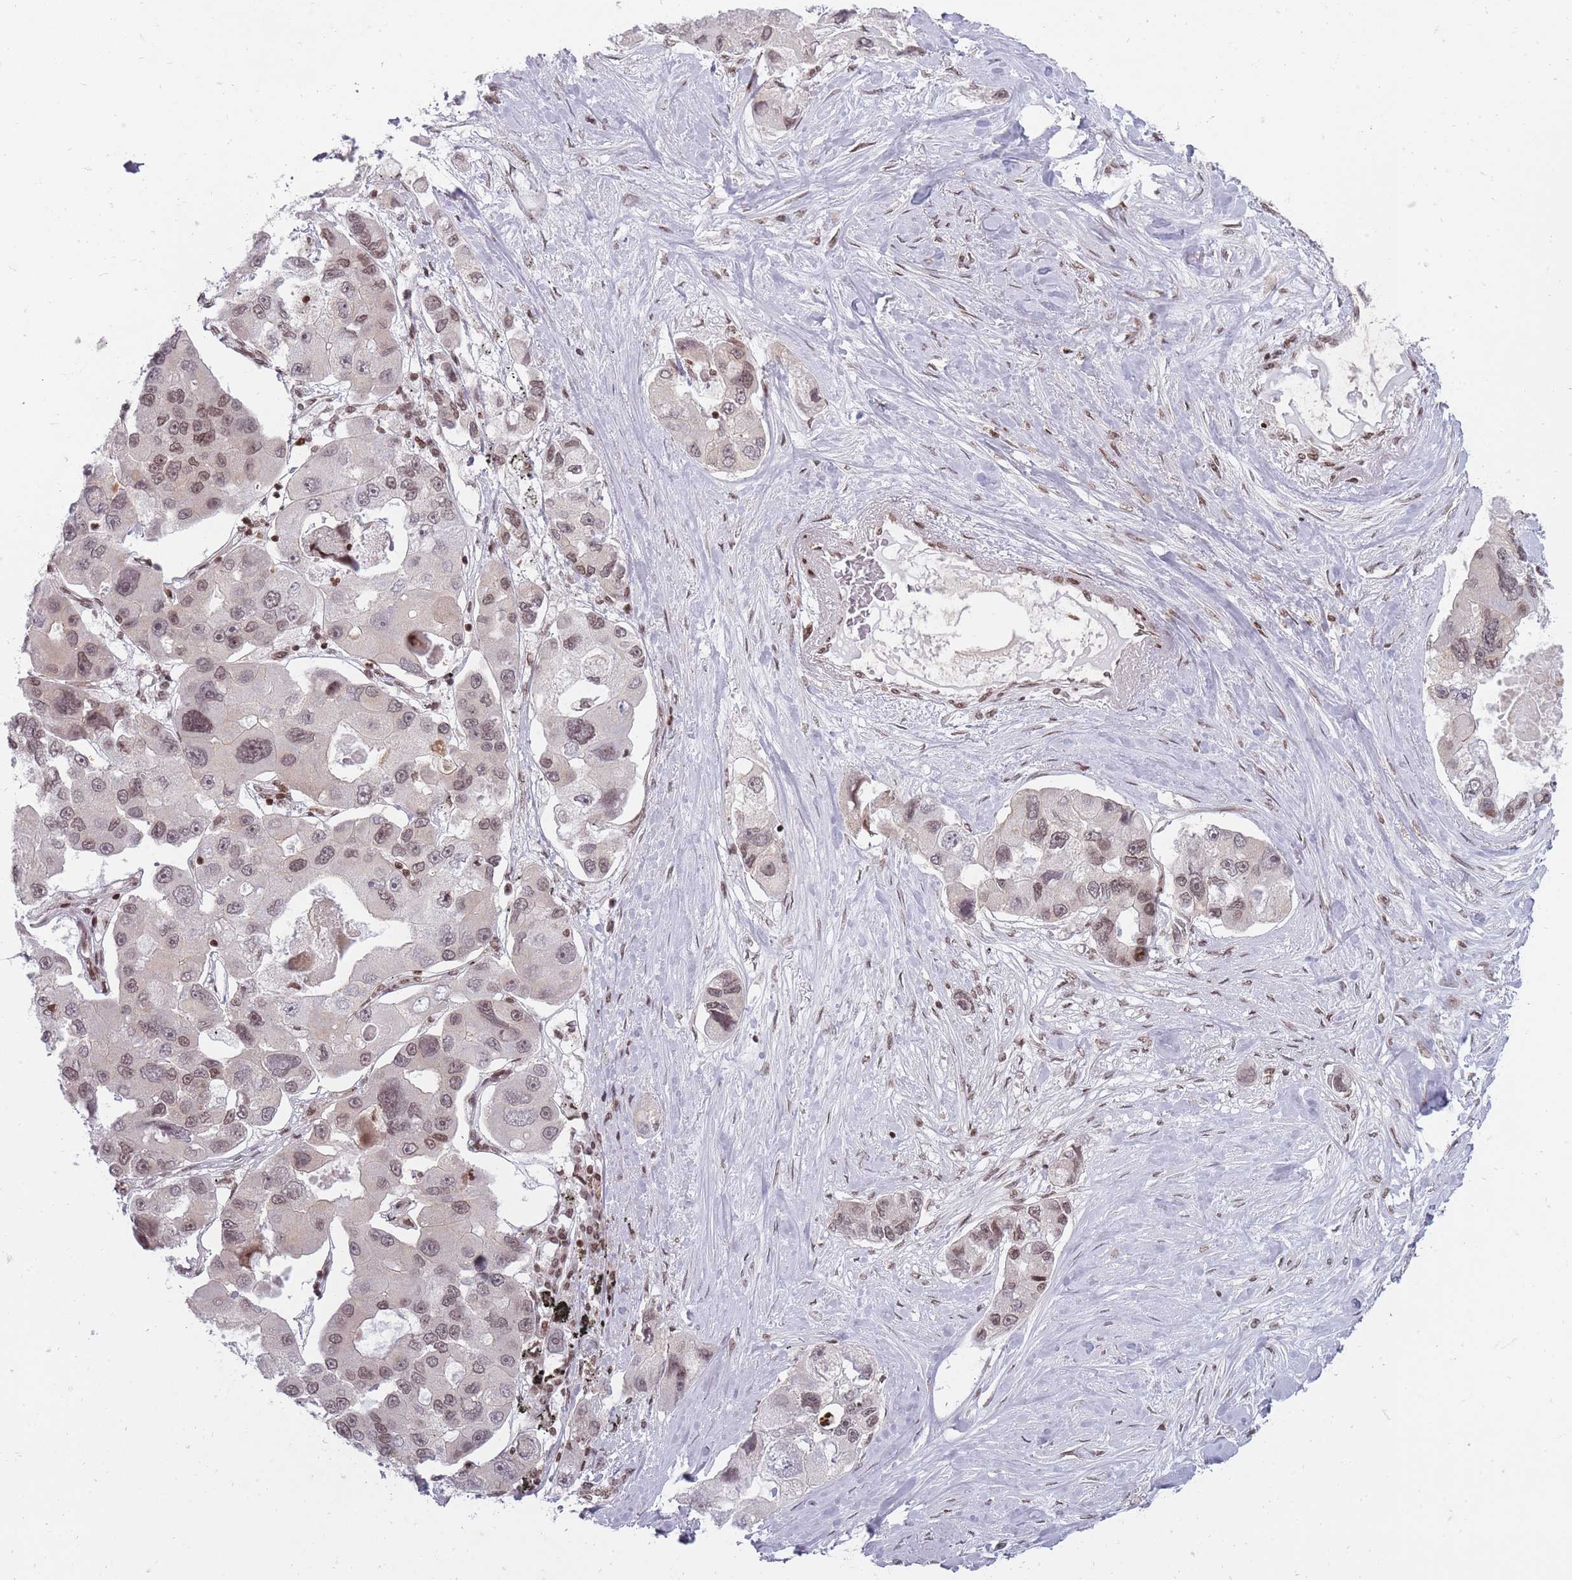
{"staining": {"intensity": "moderate", "quantity": "25%-75%", "location": "nuclear"}, "tissue": "lung cancer", "cell_type": "Tumor cells", "image_type": "cancer", "snomed": [{"axis": "morphology", "description": "Adenocarcinoma, NOS"}, {"axis": "topography", "description": "Lung"}], "caption": "Immunohistochemistry of human adenocarcinoma (lung) displays medium levels of moderate nuclear expression in about 25%-75% of tumor cells. The staining is performed using DAB brown chromogen to label protein expression. The nuclei are counter-stained blue using hematoxylin.", "gene": "TMC6", "patient": {"sex": "female", "age": 54}}